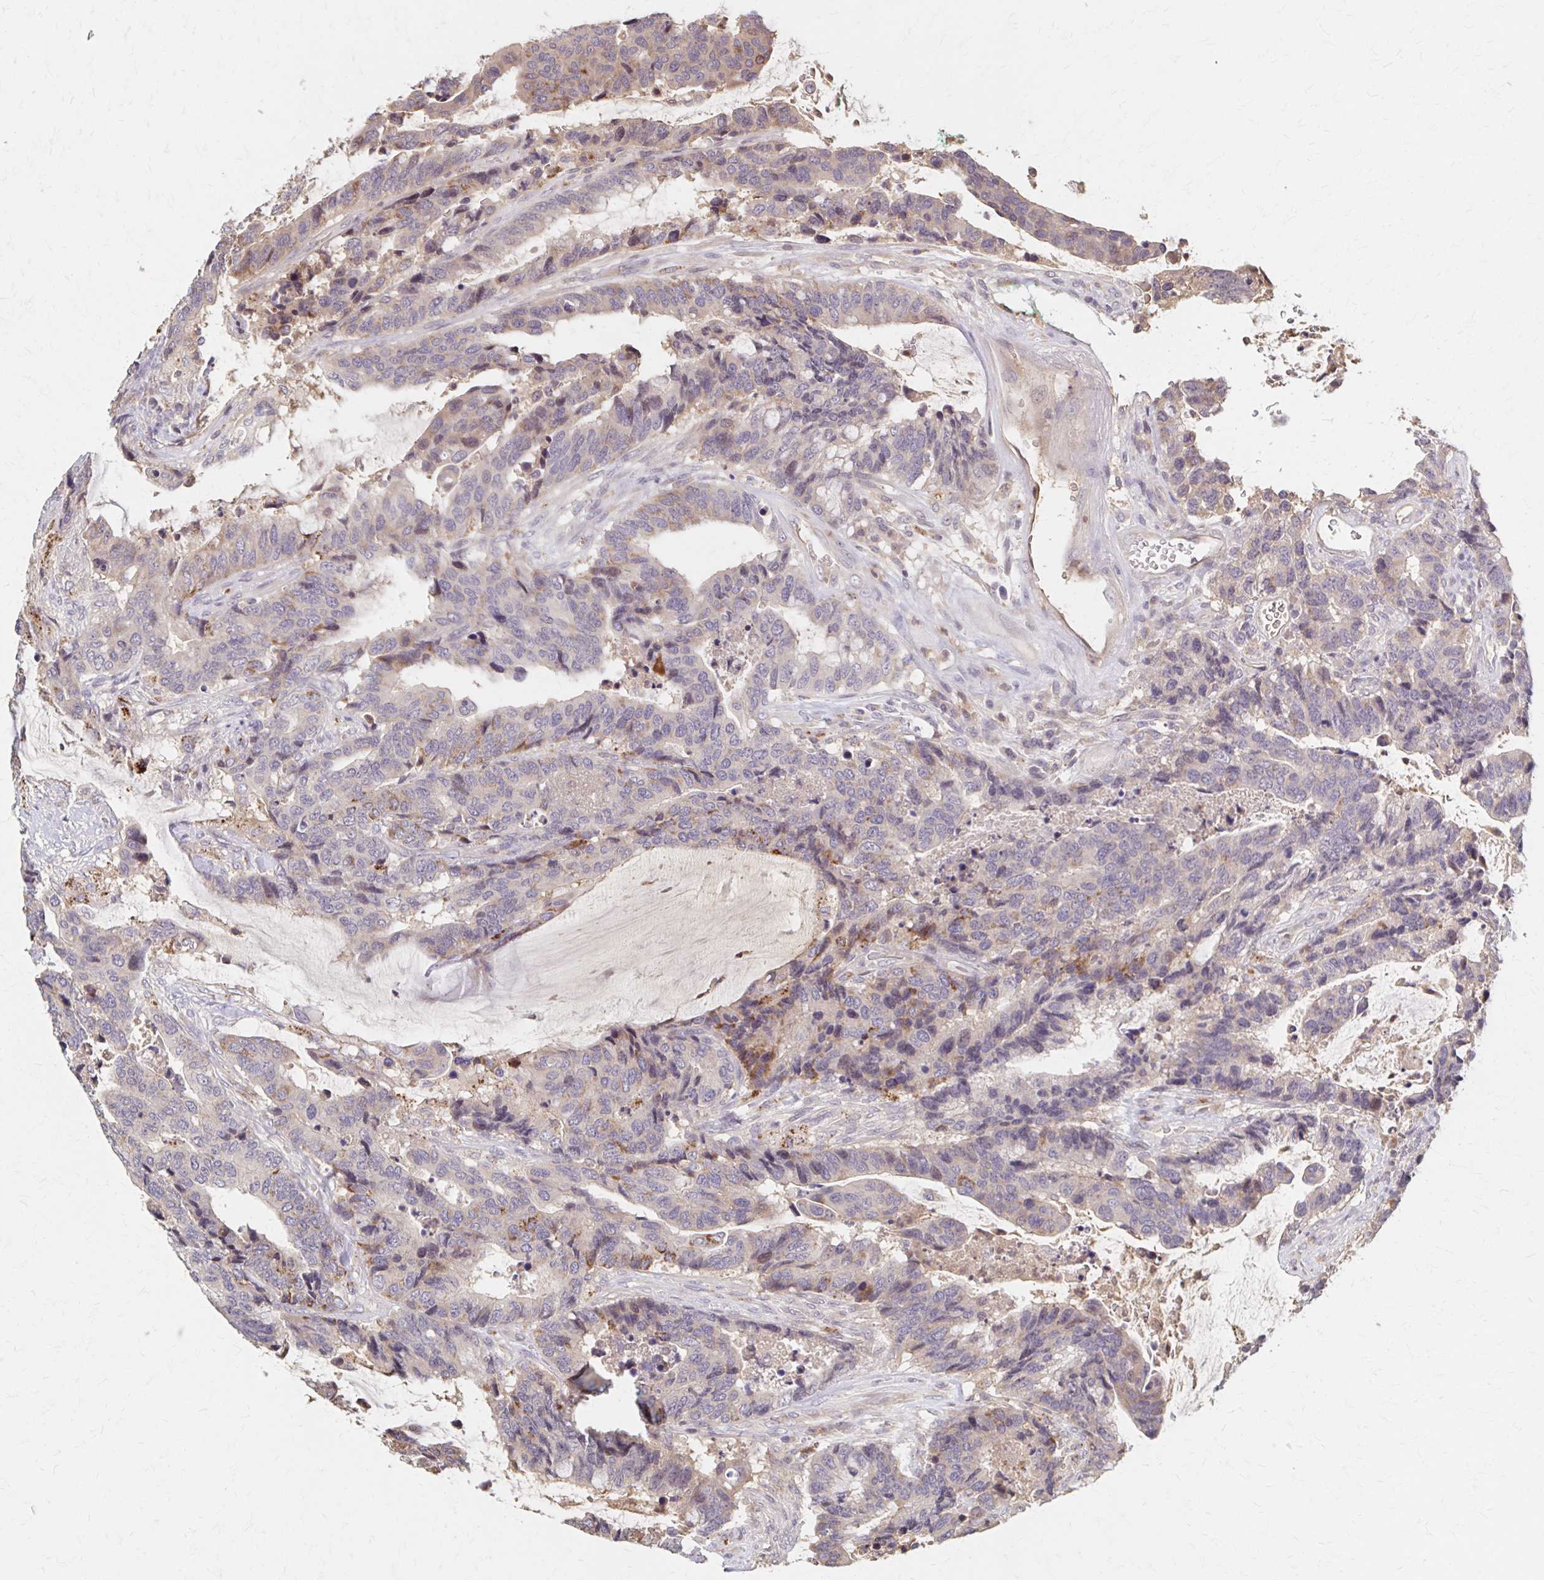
{"staining": {"intensity": "moderate", "quantity": "<25%", "location": "cytoplasmic/membranous"}, "tissue": "colorectal cancer", "cell_type": "Tumor cells", "image_type": "cancer", "snomed": [{"axis": "morphology", "description": "Adenocarcinoma, NOS"}, {"axis": "topography", "description": "Rectum"}], "caption": "Colorectal adenocarcinoma tissue reveals moderate cytoplasmic/membranous positivity in approximately <25% of tumor cells, visualized by immunohistochemistry.", "gene": "HMGCS2", "patient": {"sex": "female", "age": 59}}